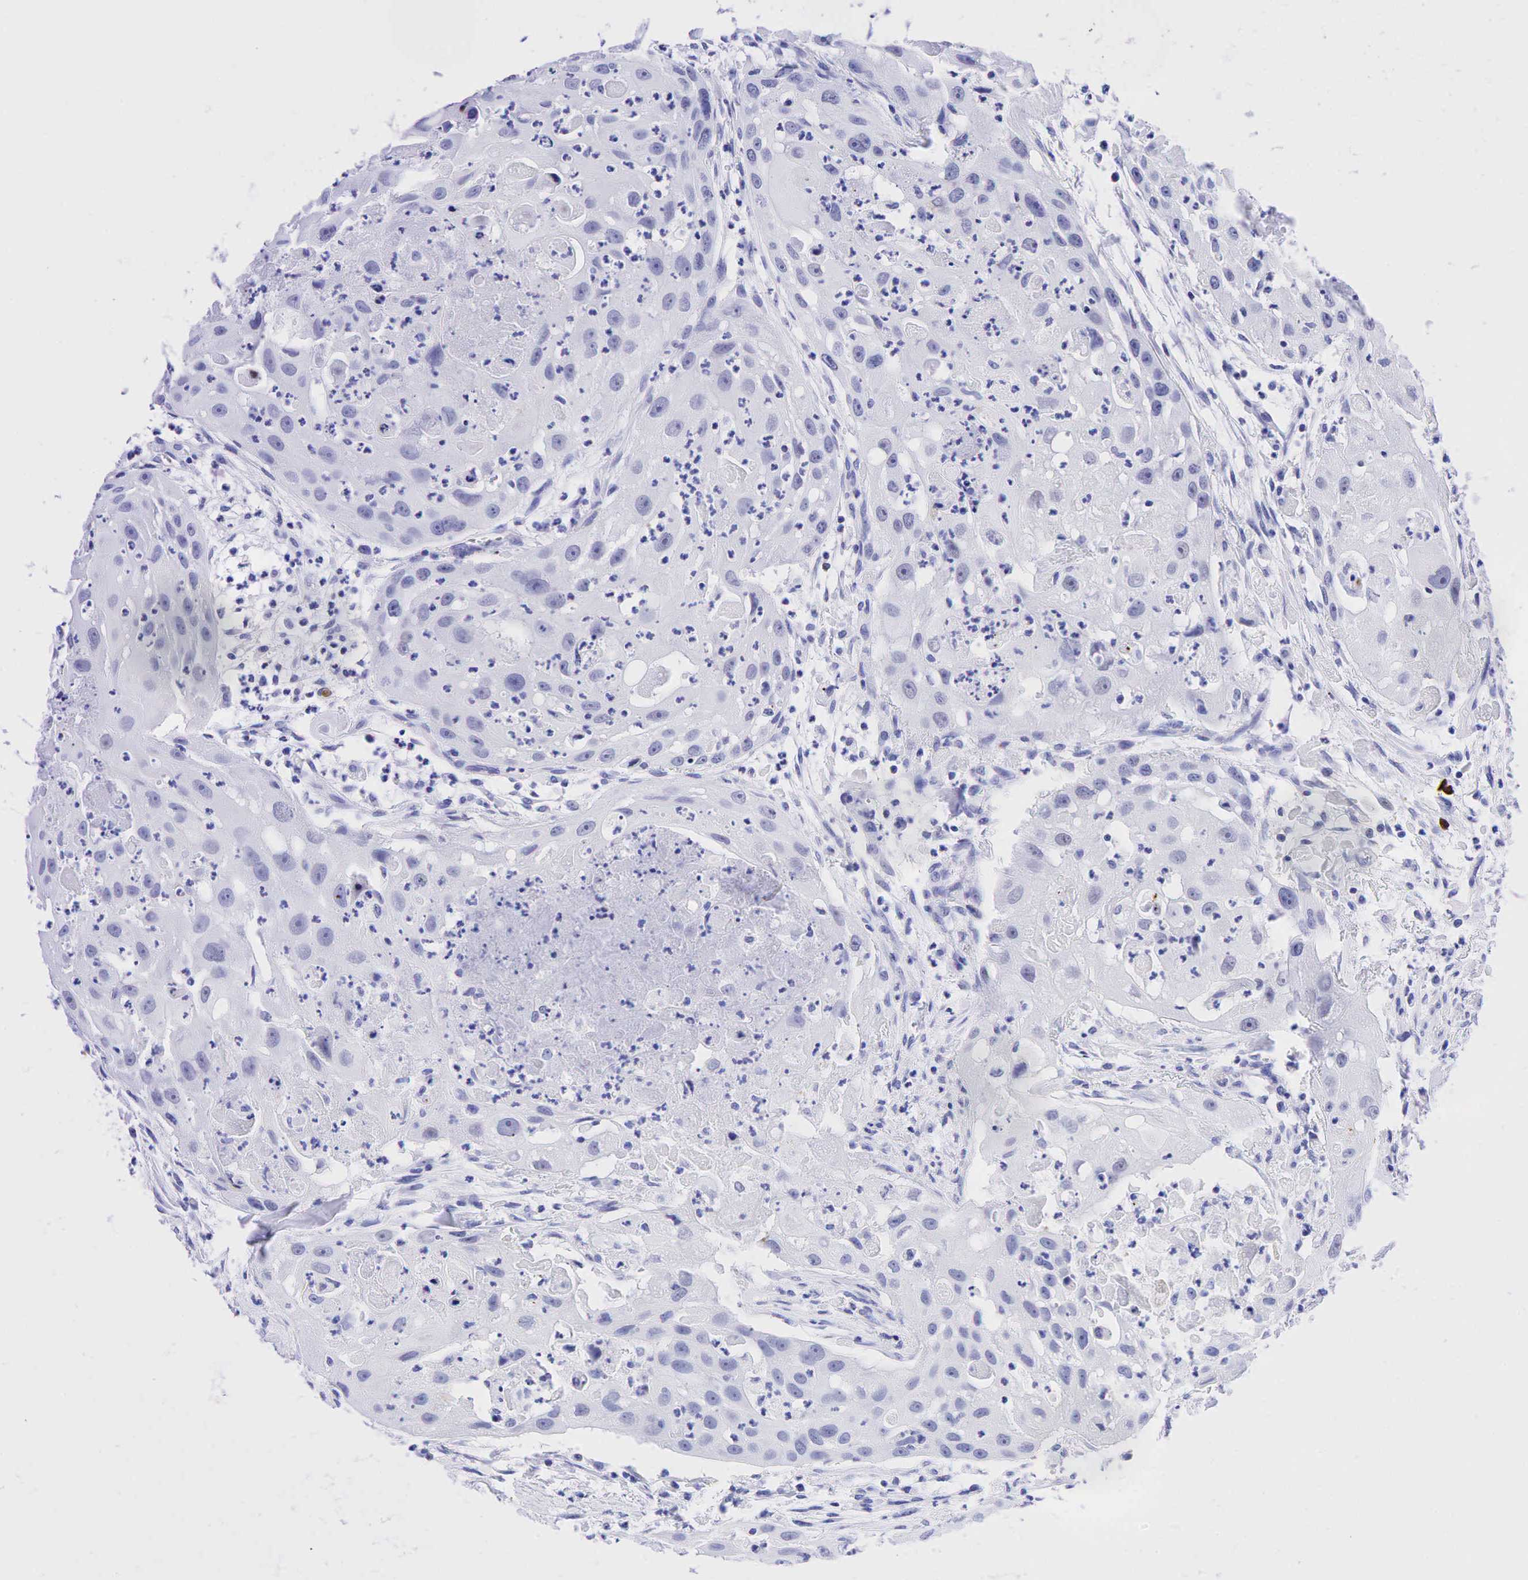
{"staining": {"intensity": "negative", "quantity": "none", "location": "none"}, "tissue": "head and neck cancer", "cell_type": "Tumor cells", "image_type": "cancer", "snomed": [{"axis": "morphology", "description": "Squamous cell carcinoma, NOS"}, {"axis": "topography", "description": "Head-Neck"}], "caption": "Tumor cells are negative for protein expression in human head and neck squamous cell carcinoma.", "gene": "CD79A", "patient": {"sex": "male", "age": 64}}